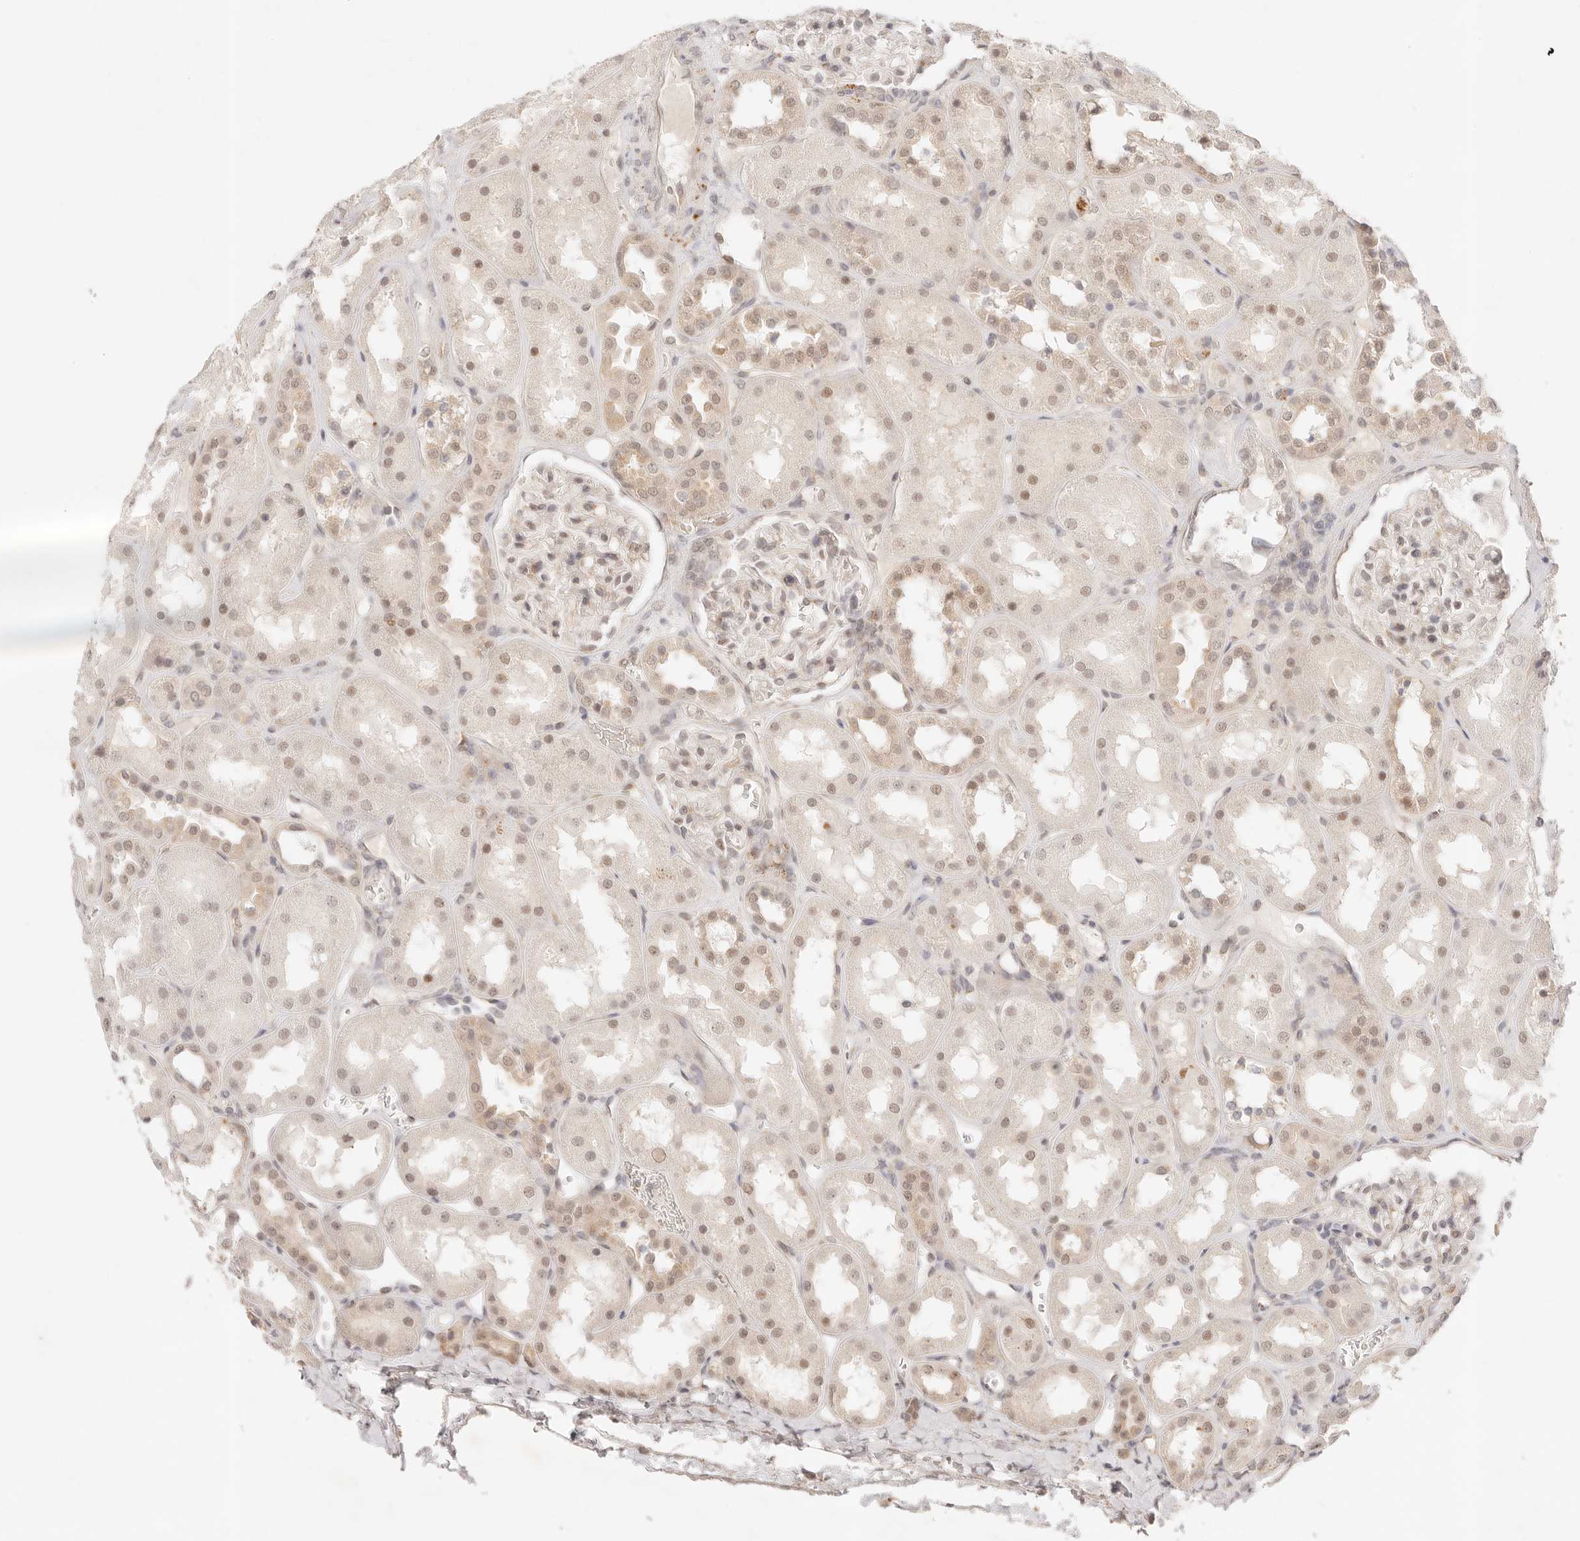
{"staining": {"intensity": "weak", "quantity": "<25%", "location": "cytoplasmic/membranous"}, "tissue": "kidney", "cell_type": "Cells in glomeruli", "image_type": "normal", "snomed": [{"axis": "morphology", "description": "Normal tissue, NOS"}, {"axis": "topography", "description": "Kidney"}], "caption": "High power microscopy photomicrograph of an immunohistochemistry image of normal kidney, revealing no significant staining in cells in glomeruli. The staining was performed using DAB (3,3'-diaminobenzidine) to visualize the protein expression in brown, while the nuclei were stained in blue with hematoxylin (Magnification: 20x).", "gene": "GPR156", "patient": {"sex": "male", "age": 70}}